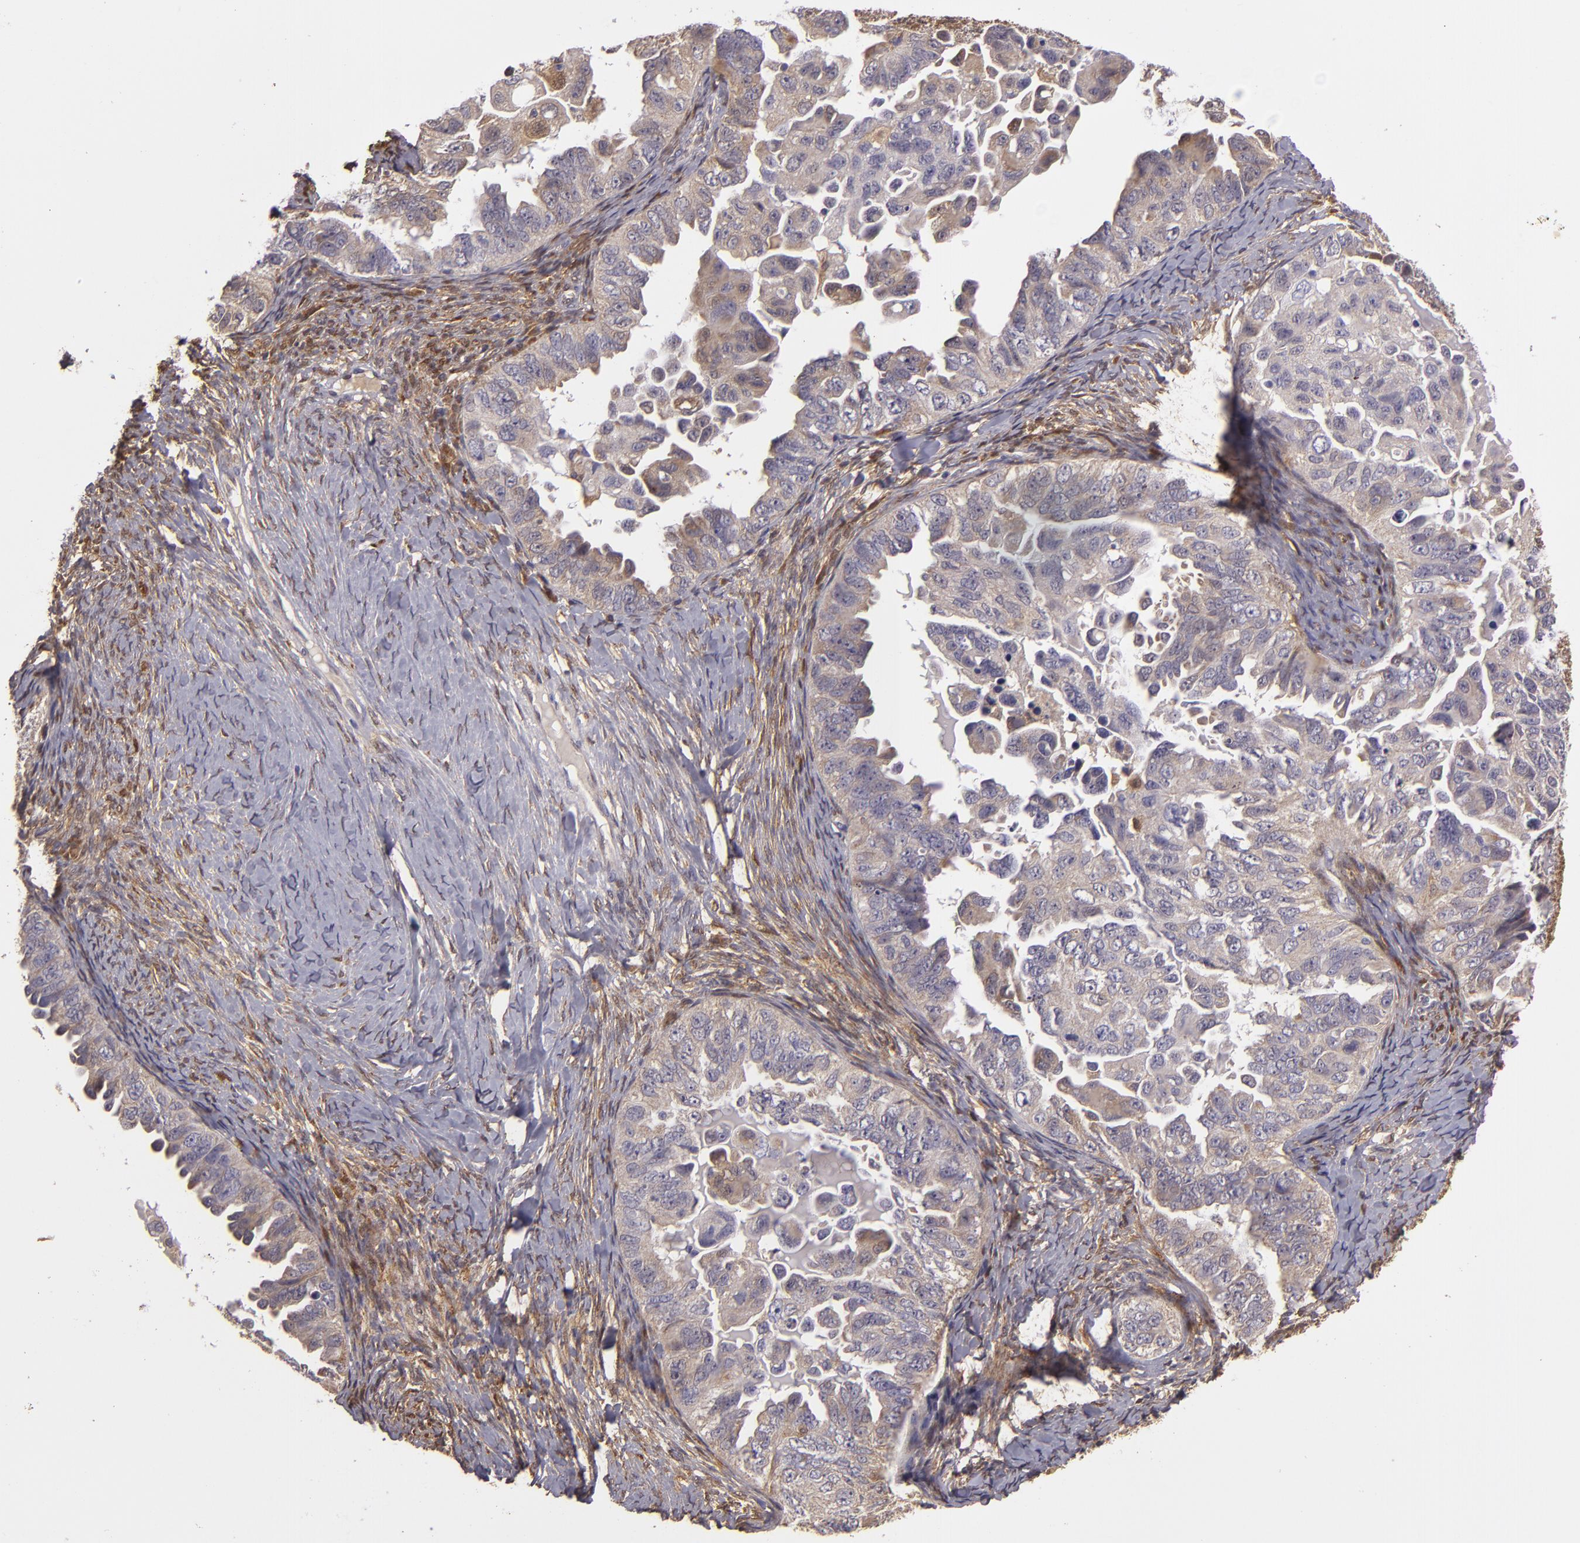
{"staining": {"intensity": "weak", "quantity": ">75%", "location": "cytoplasmic/membranous"}, "tissue": "ovarian cancer", "cell_type": "Tumor cells", "image_type": "cancer", "snomed": [{"axis": "morphology", "description": "Cystadenocarcinoma, serous, NOS"}, {"axis": "topography", "description": "Ovary"}], "caption": "Ovarian cancer was stained to show a protein in brown. There is low levels of weak cytoplasmic/membranous expression in approximately >75% of tumor cells. (brown staining indicates protein expression, while blue staining denotes nuclei).", "gene": "FHIT", "patient": {"sex": "female", "age": 82}}